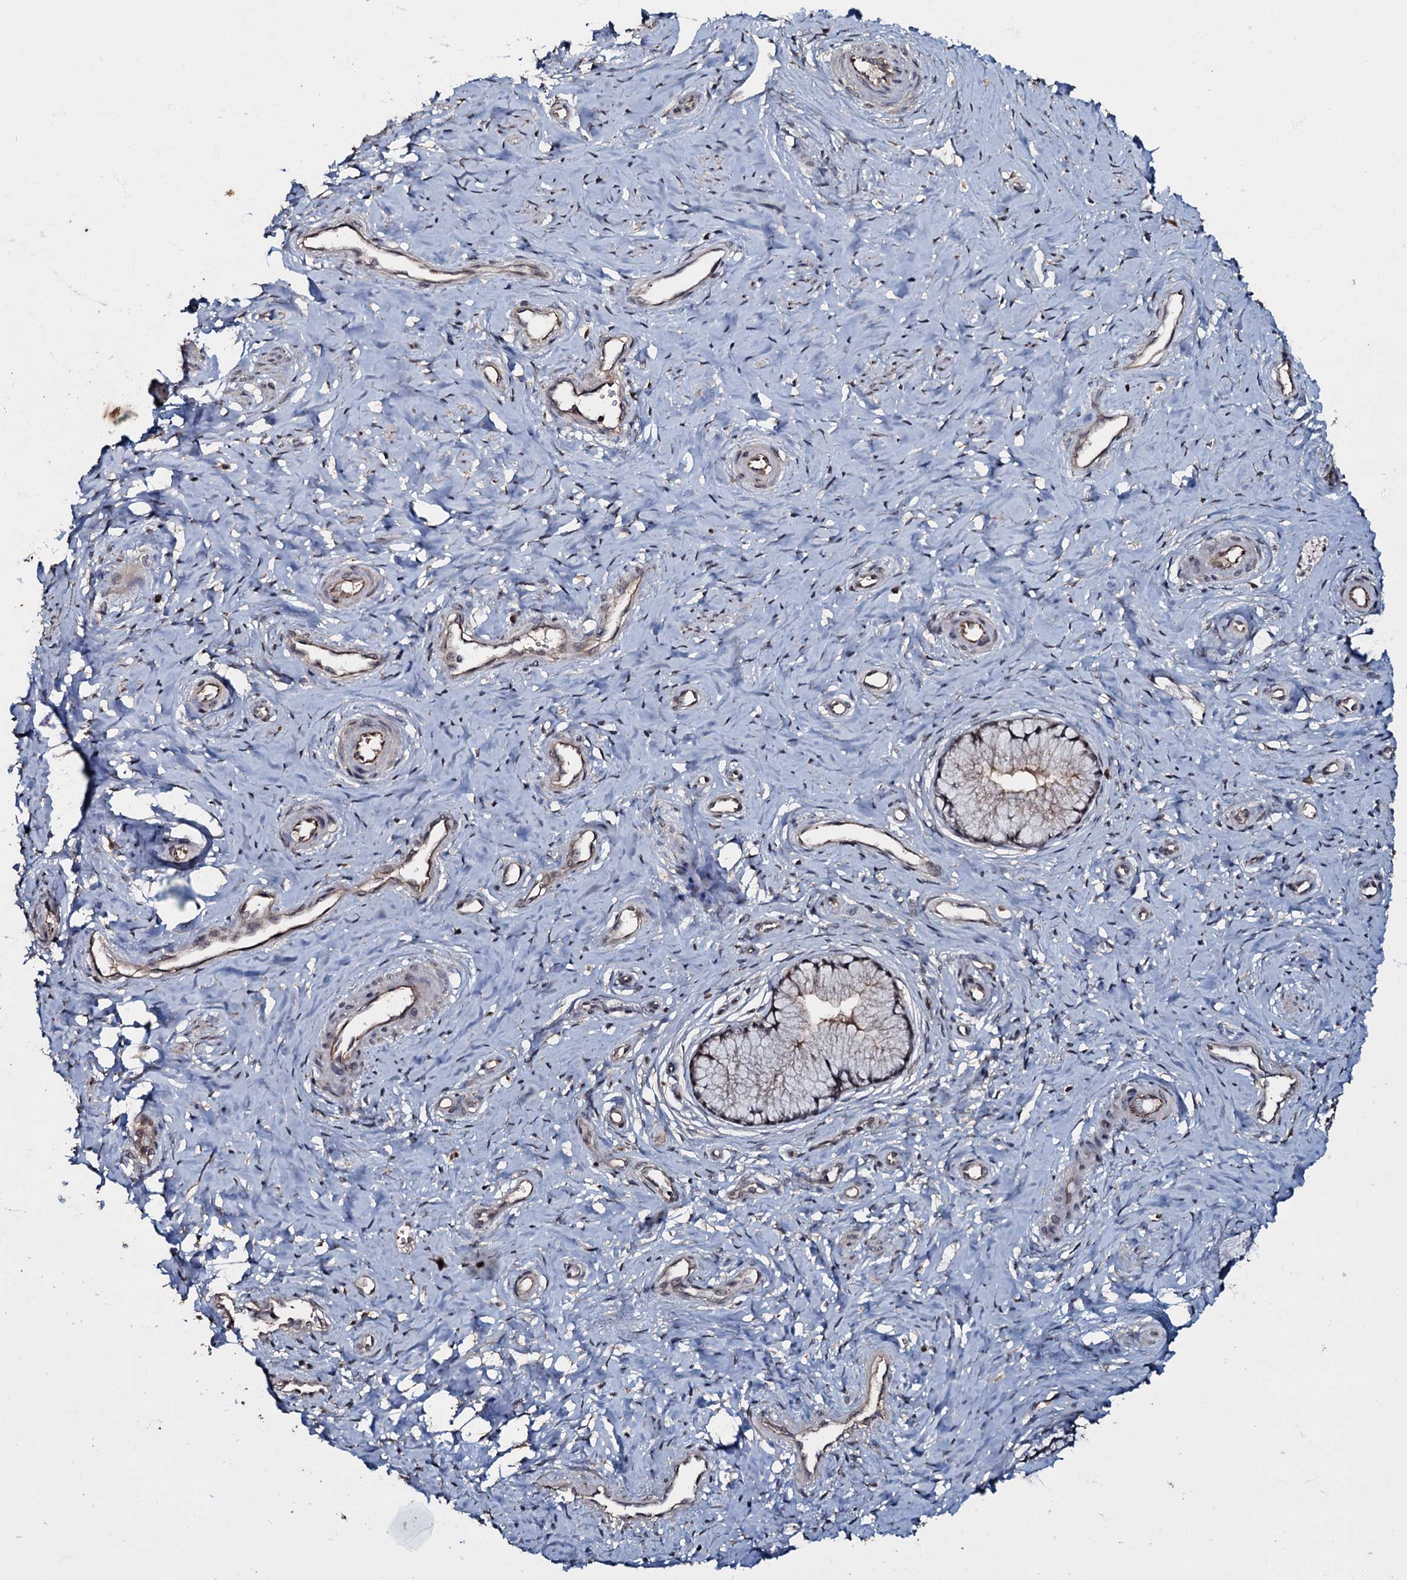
{"staining": {"intensity": "moderate", "quantity": "25%-75%", "location": "cytoplasmic/membranous,nuclear"}, "tissue": "cervix", "cell_type": "Glandular cells", "image_type": "normal", "snomed": [{"axis": "morphology", "description": "Normal tissue, NOS"}, {"axis": "topography", "description": "Cervix"}], "caption": "IHC (DAB (3,3'-diaminobenzidine)) staining of unremarkable human cervix displays moderate cytoplasmic/membranous,nuclear protein expression in approximately 25%-75% of glandular cells.", "gene": "MANSC4", "patient": {"sex": "female", "age": 36}}